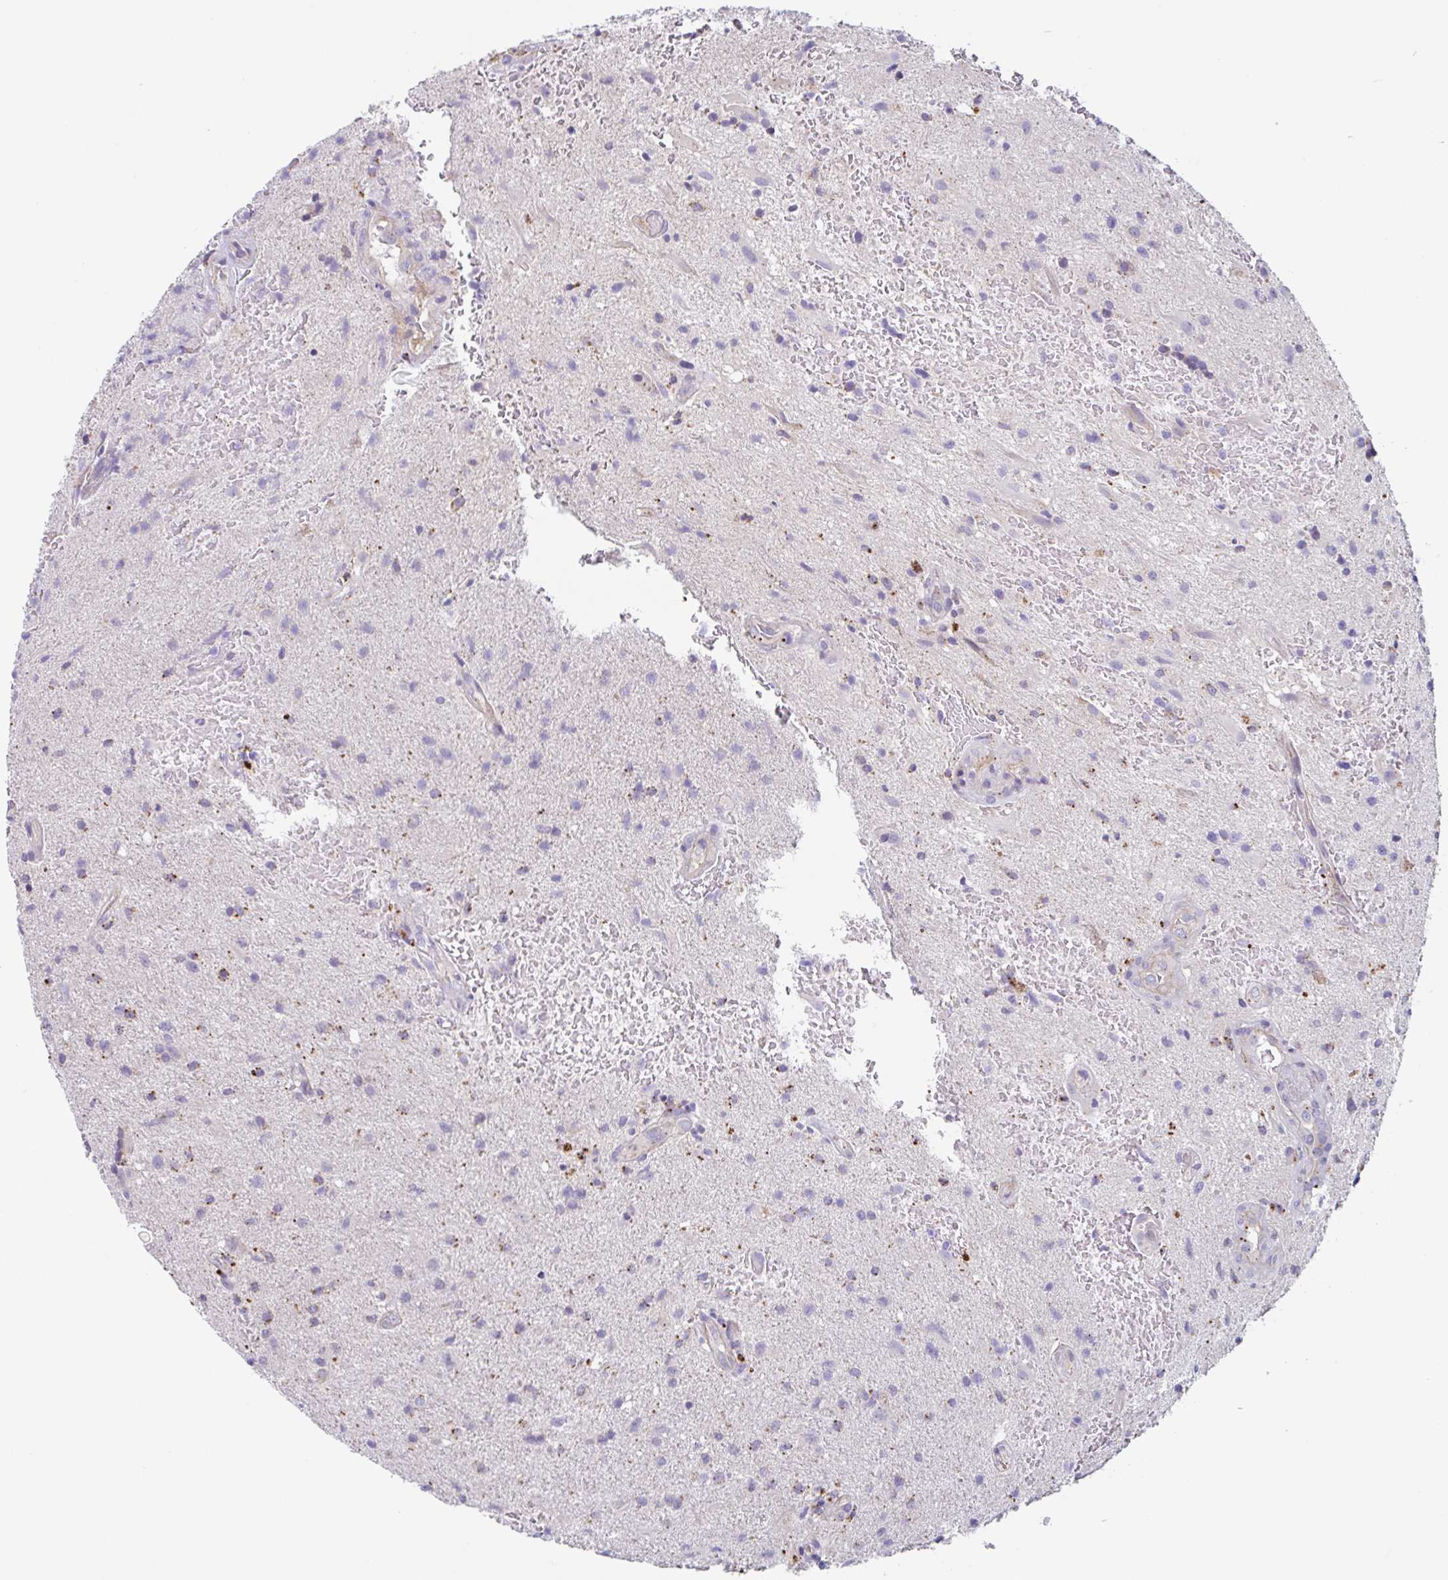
{"staining": {"intensity": "negative", "quantity": "none", "location": "none"}, "tissue": "glioma", "cell_type": "Tumor cells", "image_type": "cancer", "snomed": [{"axis": "morphology", "description": "Glioma, malignant, High grade"}, {"axis": "topography", "description": "Brain"}], "caption": "The micrograph exhibits no significant positivity in tumor cells of glioma.", "gene": "LENG9", "patient": {"sex": "male", "age": 67}}